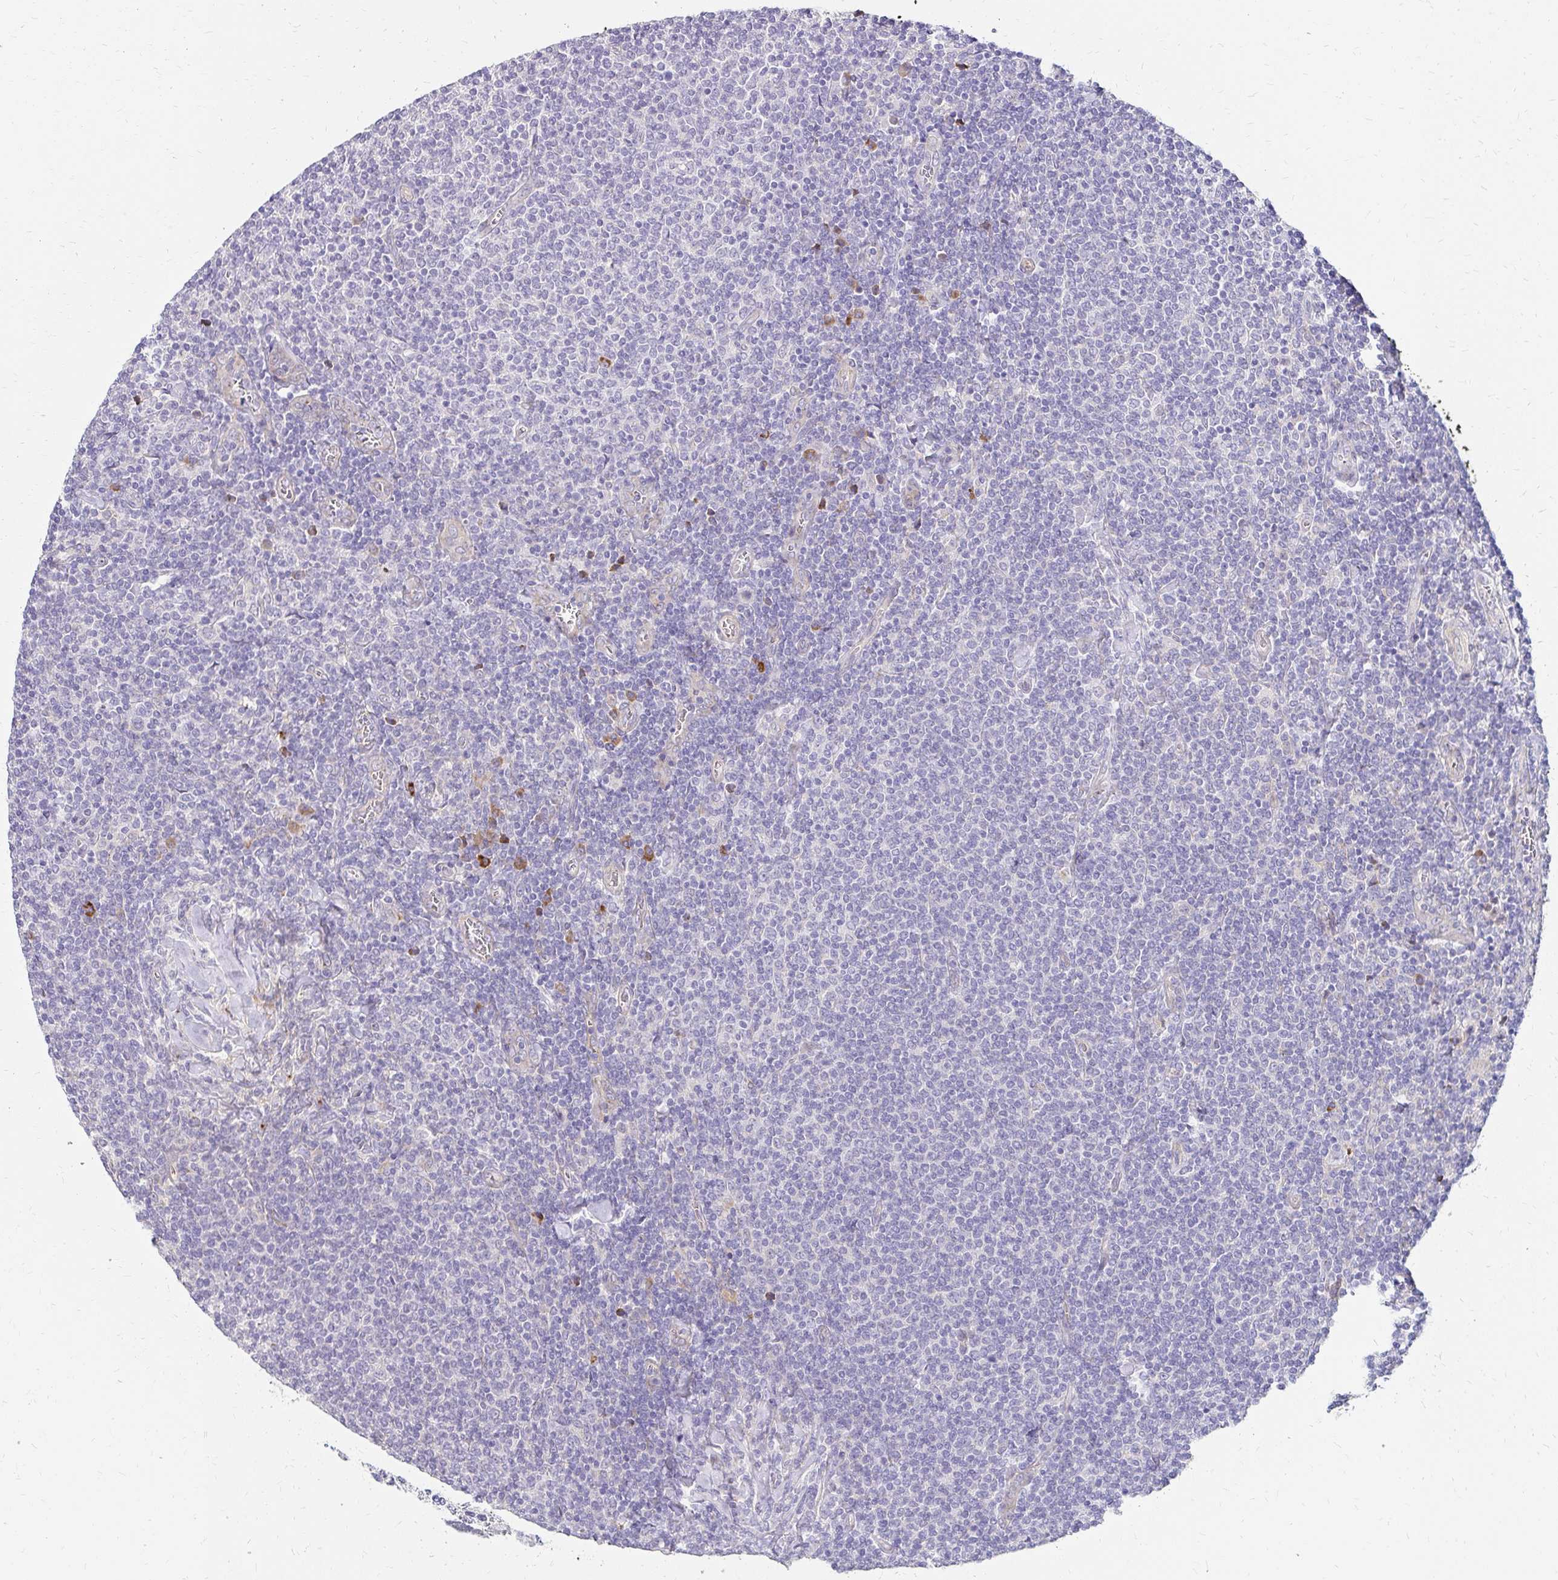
{"staining": {"intensity": "negative", "quantity": "none", "location": "none"}, "tissue": "lymphoma", "cell_type": "Tumor cells", "image_type": "cancer", "snomed": [{"axis": "morphology", "description": "Malignant lymphoma, non-Hodgkin's type, Low grade"}, {"axis": "topography", "description": "Lymph node"}], "caption": "An immunohistochemistry (IHC) photomicrograph of malignant lymphoma, non-Hodgkin's type (low-grade) is shown. There is no staining in tumor cells of malignant lymphoma, non-Hodgkin's type (low-grade).", "gene": "PRIMA1", "patient": {"sex": "male", "age": 52}}